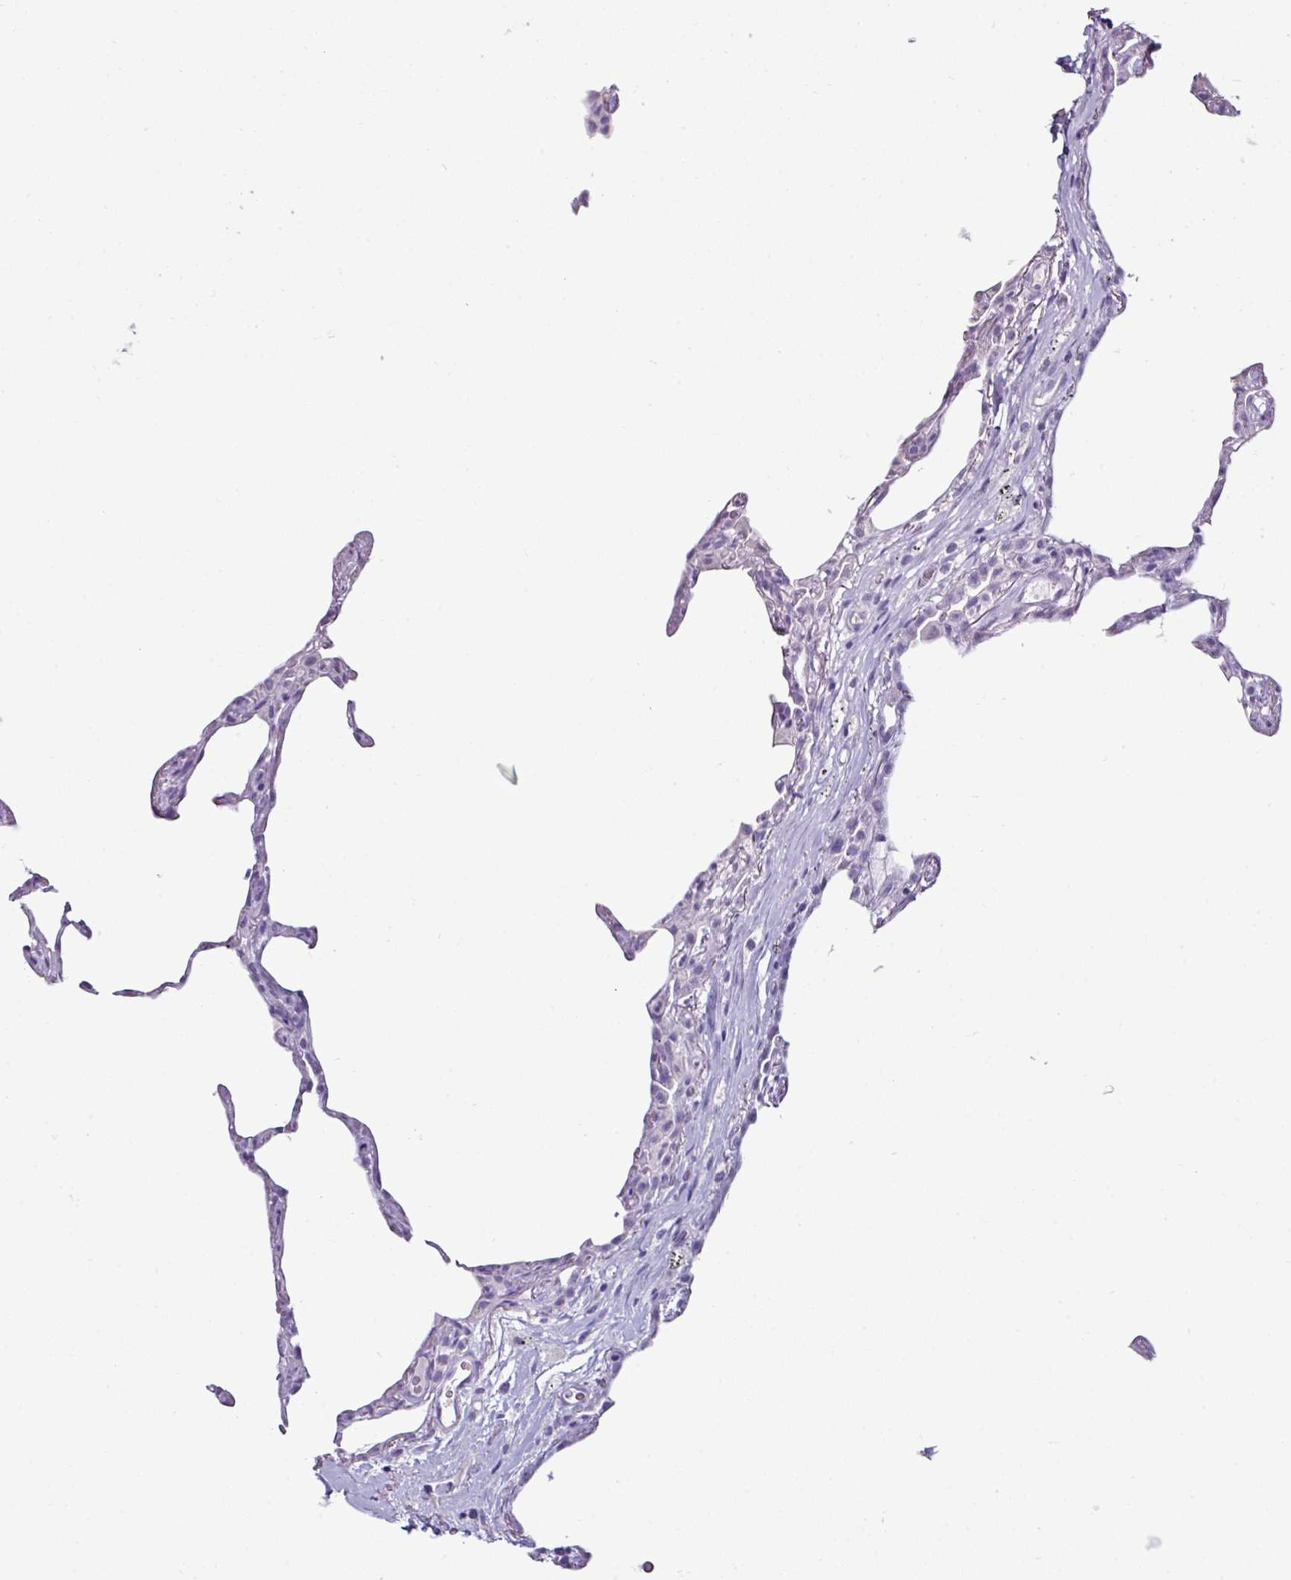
{"staining": {"intensity": "negative", "quantity": "none", "location": "none"}, "tissue": "lung", "cell_type": "Alveolar cells", "image_type": "normal", "snomed": [{"axis": "morphology", "description": "Normal tissue, NOS"}, {"axis": "topography", "description": "Lung"}], "caption": "Lung was stained to show a protein in brown. There is no significant expression in alveolar cells. The staining is performed using DAB (3,3'-diaminobenzidine) brown chromogen with nuclei counter-stained in using hematoxylin.", "gene": "GLP2R", "patient": {"sex": "female", "age": 57}}